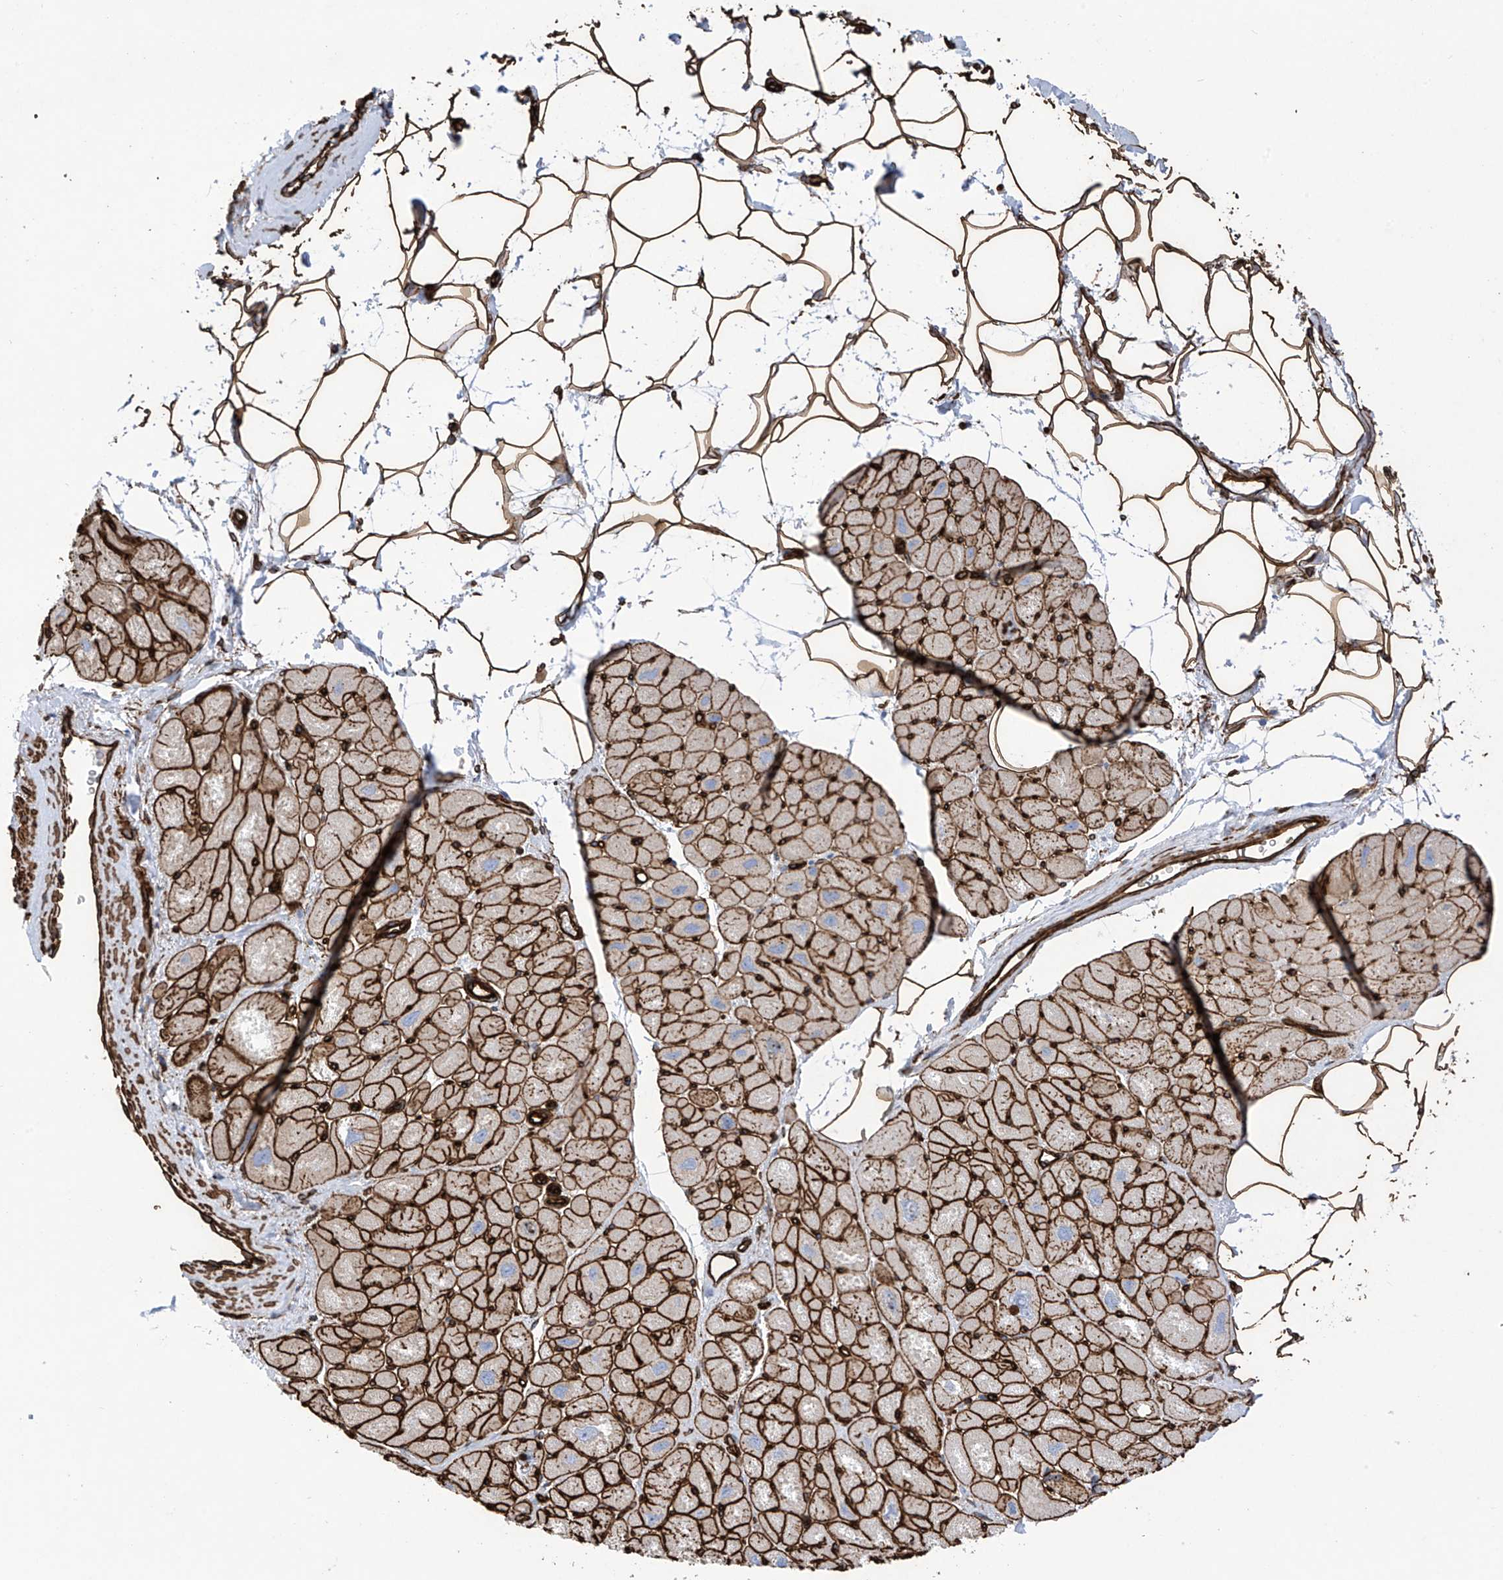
{"staining": {"intensity": "strong", "quantity": ">75%", "location": "cytoplasmic/membranous"}, "tissue": "heart muscle", "cell_type": "Cardiomyocytes", "image_type": "normal", "snomed": [{"axis": "morphology", "description": "Normal tissue, NOS"}, {"axis": "topography", "description": "Heart"}], "caption": "A high-resolution histopathology image shows IHC staining of unremarkable heart muscle, which displays strong cytoplasmic/membranous expression in approximately >75% of cardiomyocytes. Immunohistochemistry (ihc) stains the protein of interest in brown and the nuclei are stained blue.", "gene": "UBTD1", "patient": {"sex": "male", "age": 50}}